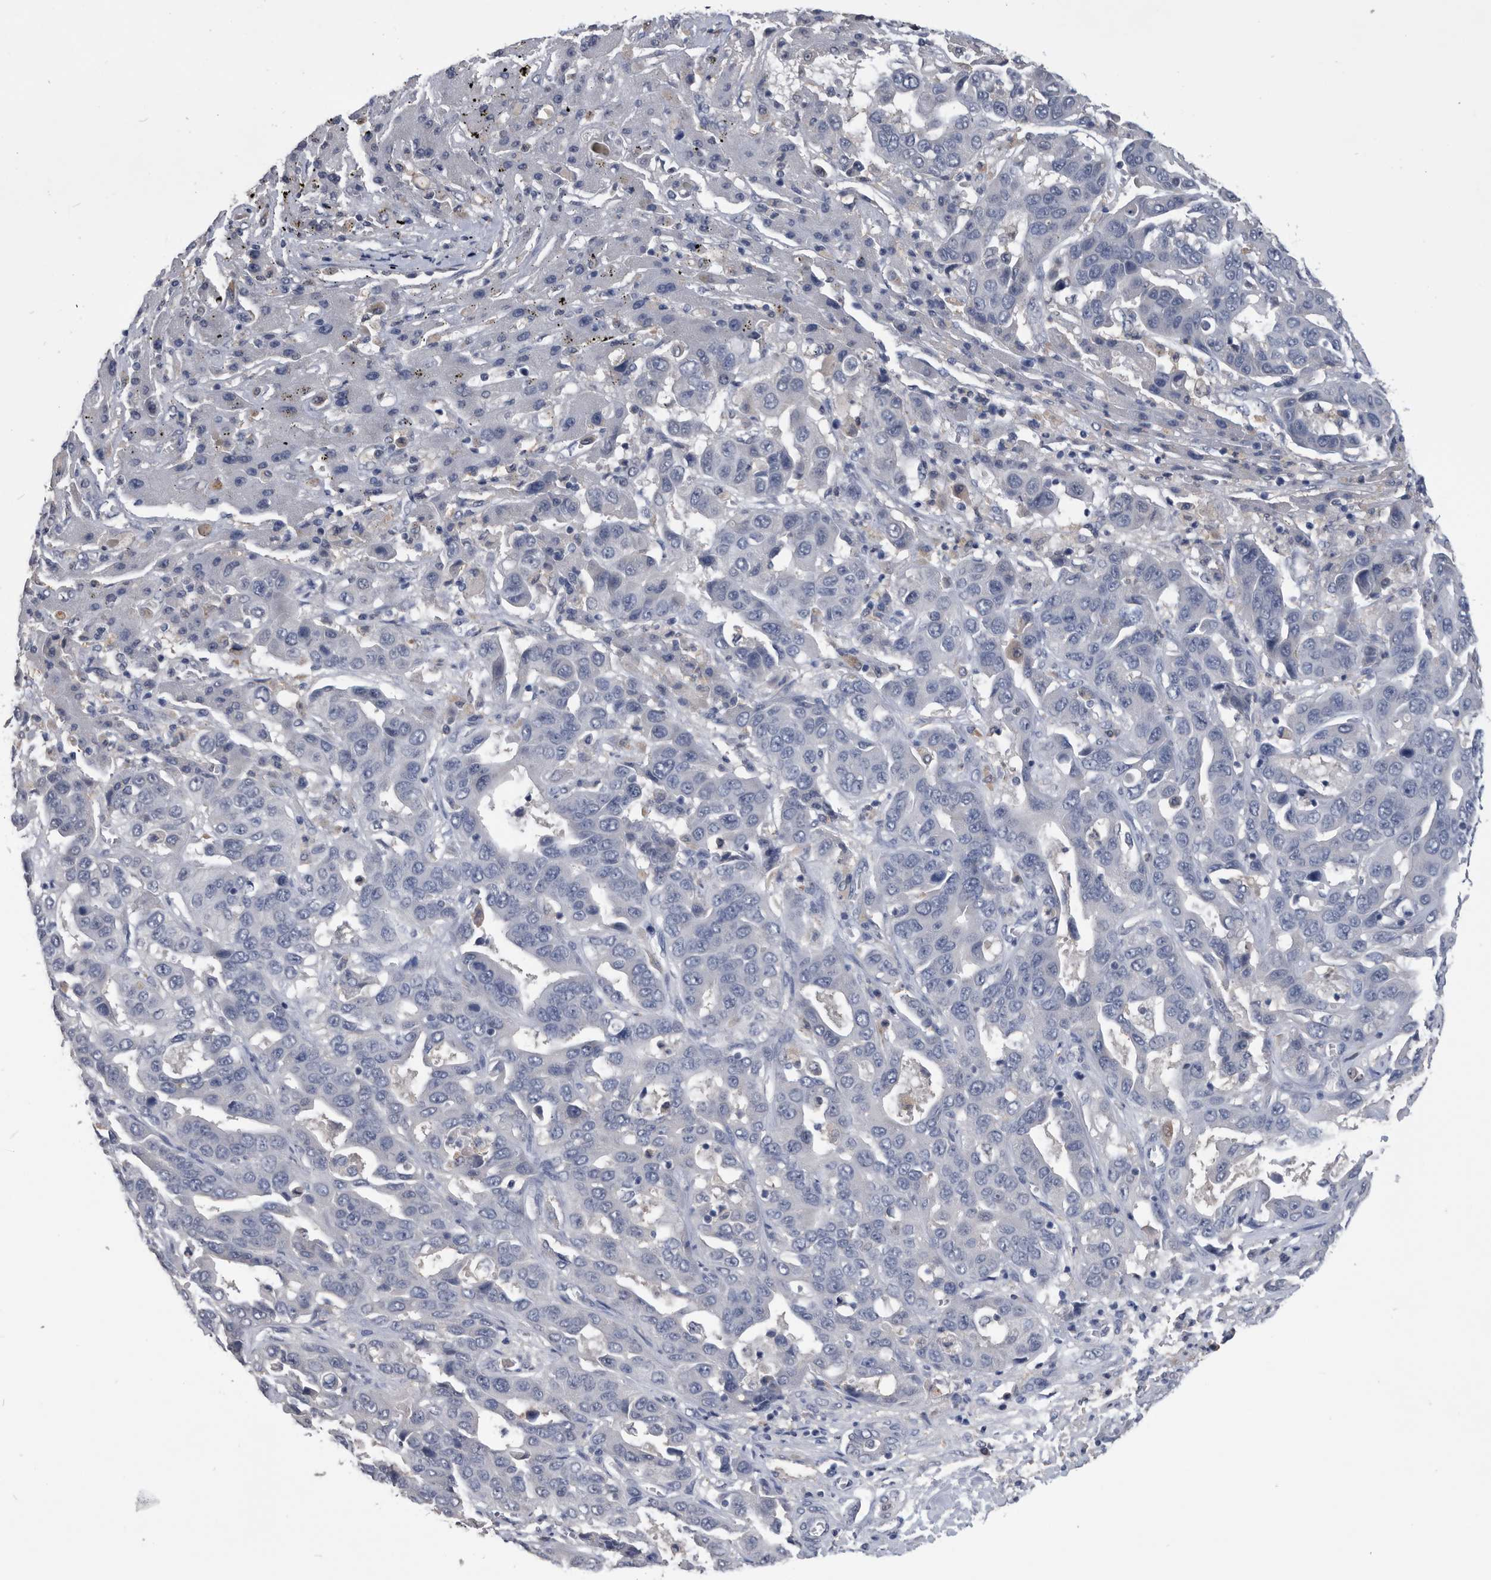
{"staining": {"intensity": "negative", "quantity": "none", "location": "none"}, "tissue": "liver cancer", "cell_type": "Tumor cells", "image_type": "cancer", "snomed": [{"axis": "morphology", "description": "Cholangiocarcinoma"}, {"axis": "topography", "description": "Liver"}], "caption": "DAB immunohistochemical staining of human liver cancer shows no significant staining in tumor cells. (DAB immunohistochemistry visualized using brightfield microscopy, high magnification).", "gene": "PDXK", "patient": {"sex": "female", "age": 52}}